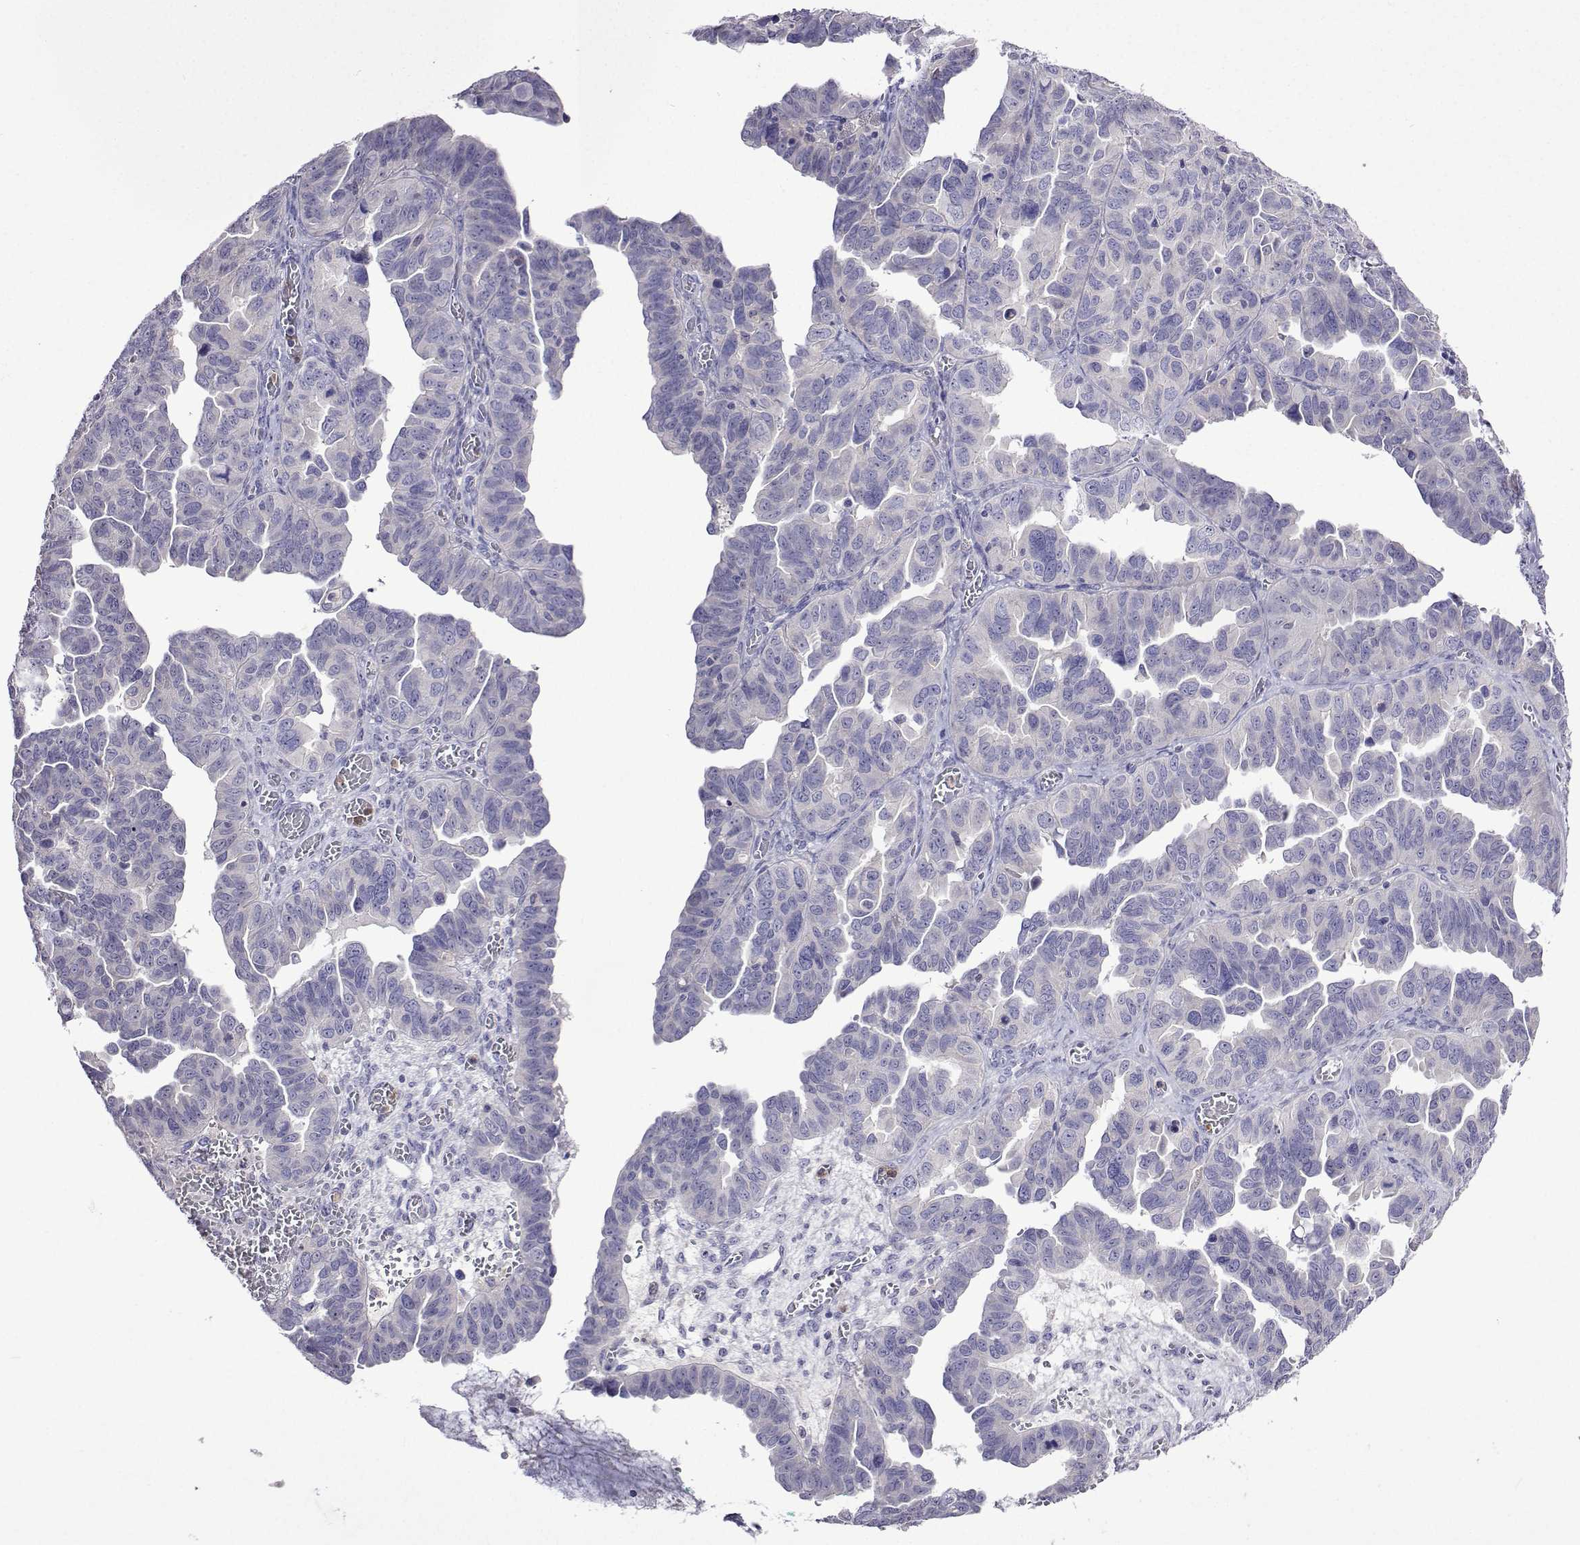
{"staining": {"intensity": "negative", "quantity": "none", "location": "none"}, "tissue": "ovarian cancer", "cell_type": "Tumor cells", "image_type": "cancer", "snomed": [{"axis": "morphology", "description": "Cystadenocarcinoma, serous, NOS"}, {"axis": "topography", "description": "Ovary"}], "caption": "IHC micrograph of serous cystadenocarcinoma (ovarian) stained for a protein (brown), which displays no expression in tumor cells.", "gene": "SULT2A1", "patient": {"sex": "female", "age": 64}}